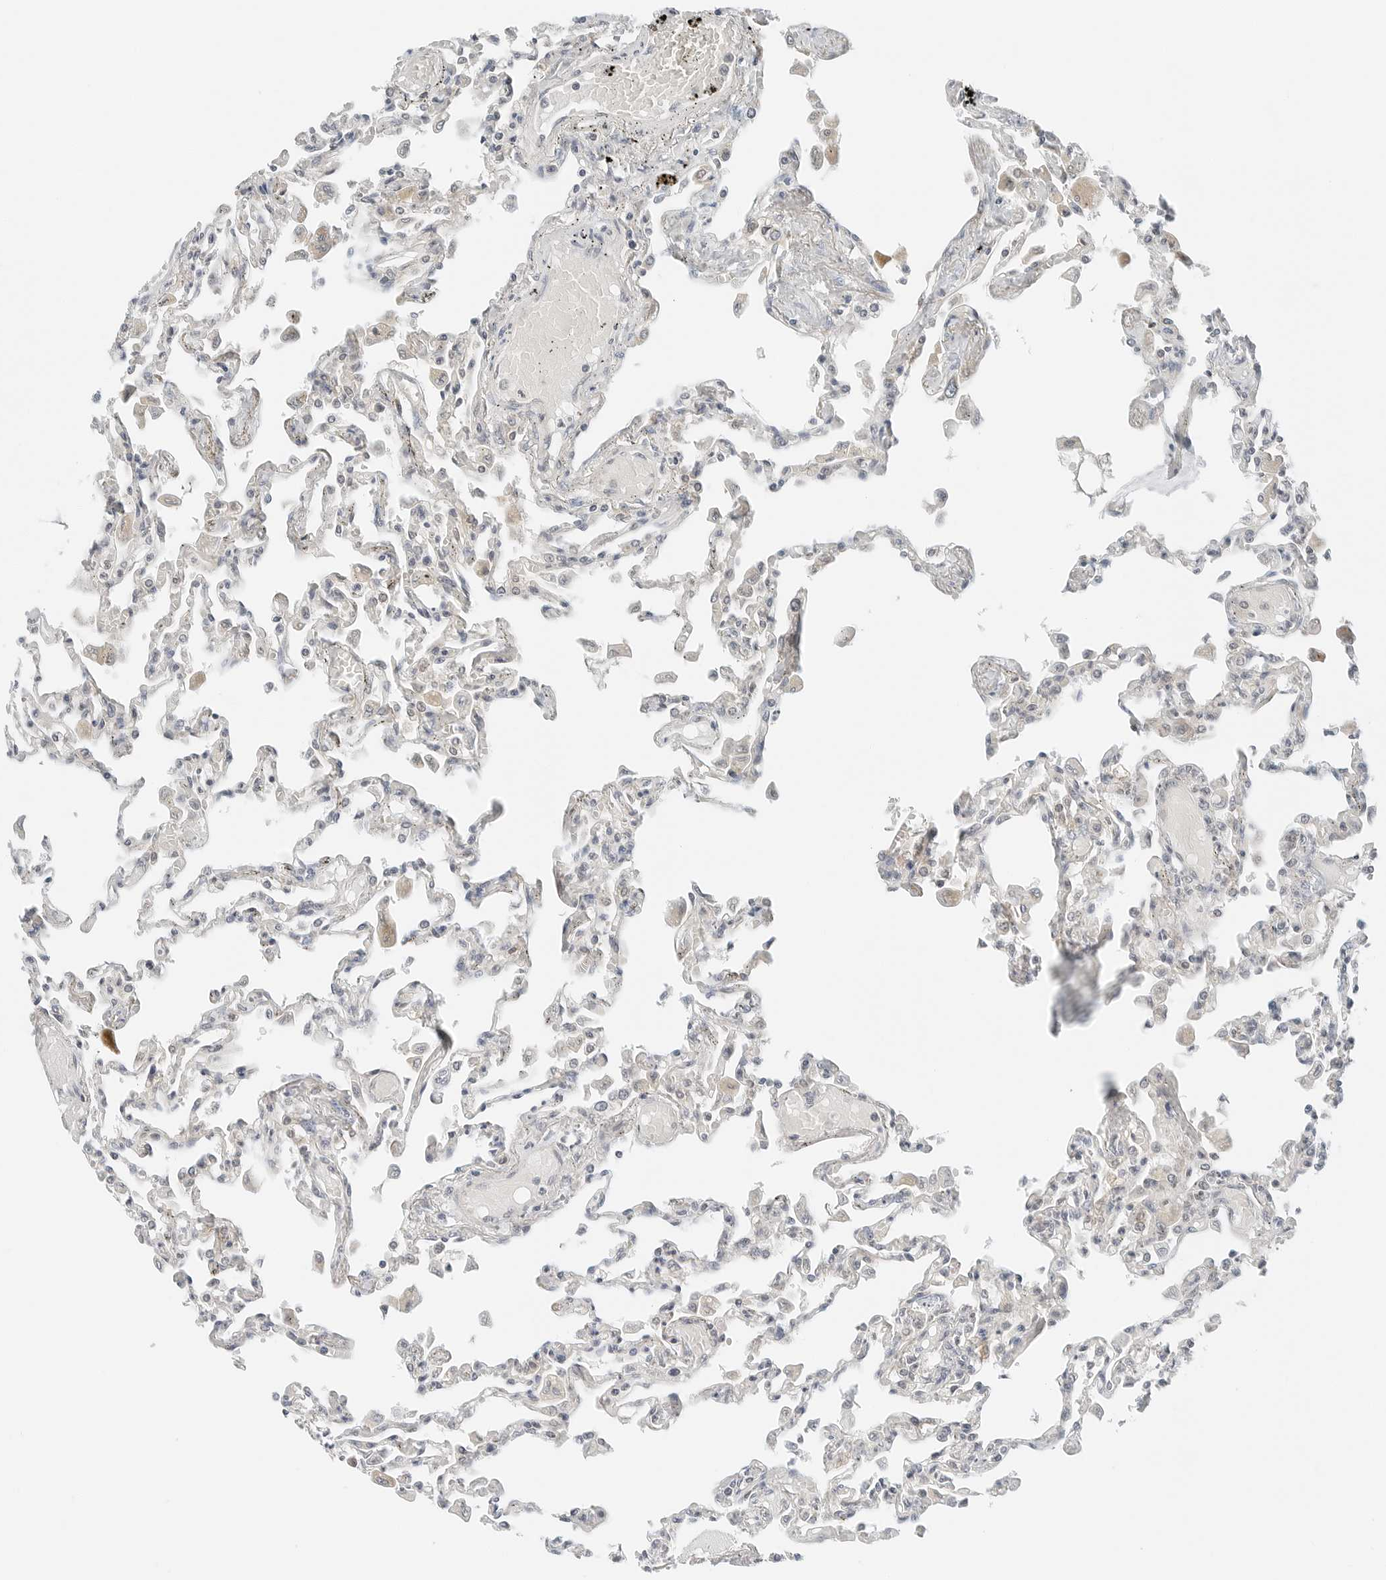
{"staining": {"intensity": "weak", "quantity": "<25%", "location": "cytoplasmic/membranous"}, "tissue": "lung", "cell_type": "Alveolar cells", "image_type": "normal", "snomed": [{"axis": "morphology", "description": "Normal tissue, NOS"}, {"axis": "topography", "description": "Bronchus"}, {"axis": "topography", "description": "Lung"}], "caption": "The histopathology image shows no staining of alveolar cells in benign lung.", "gene": "IQCC", "patient": {"sex": "female", "age": 49}}